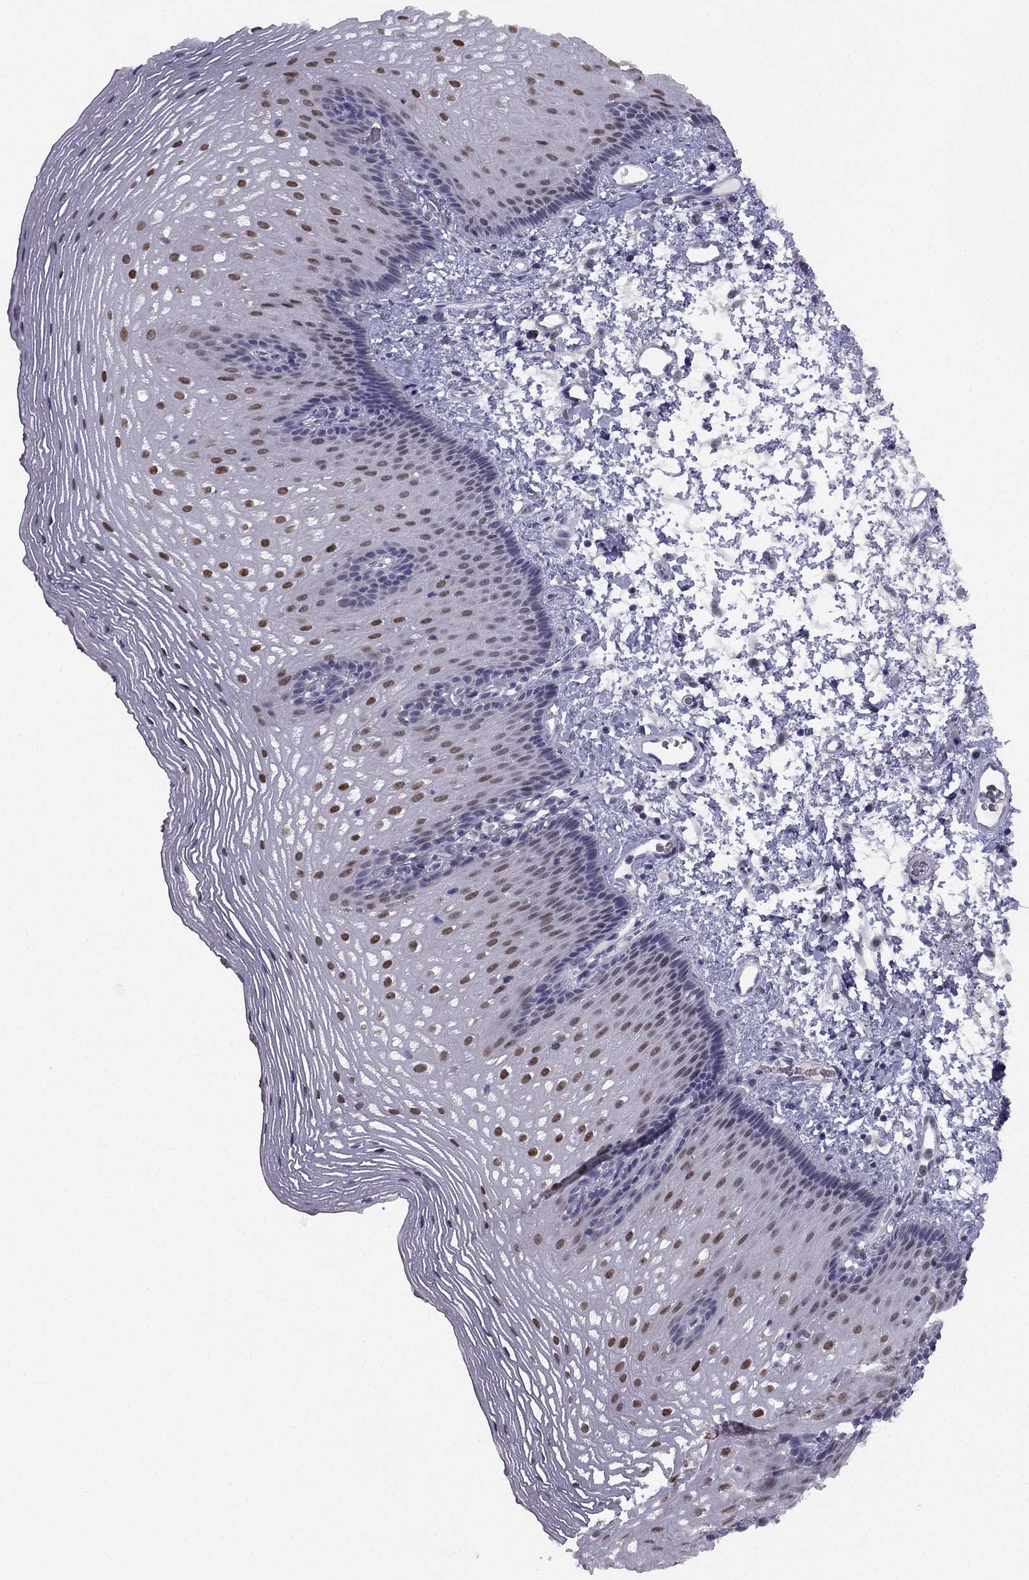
{"staining": {"intensity": "strong", "quantity": "25%-75%", "location": "nuclear"}, "tissue": "esophagus", "cell_type": "Squamous epithelial cells", "image_type": "normal", "snomed": [{"axis": "morphology", "description": "Normal tissue, NOS"}, {"axis": "topography", "description": "Esophagus"}], "caption": "Immunohistochemical staining of normal human esophagus reveals strong nuclear protein expression in about 25%-75% of squamous epithelial cells.", "gene": "TRPS1", "patient": {"sex": "male", "age": 76}}